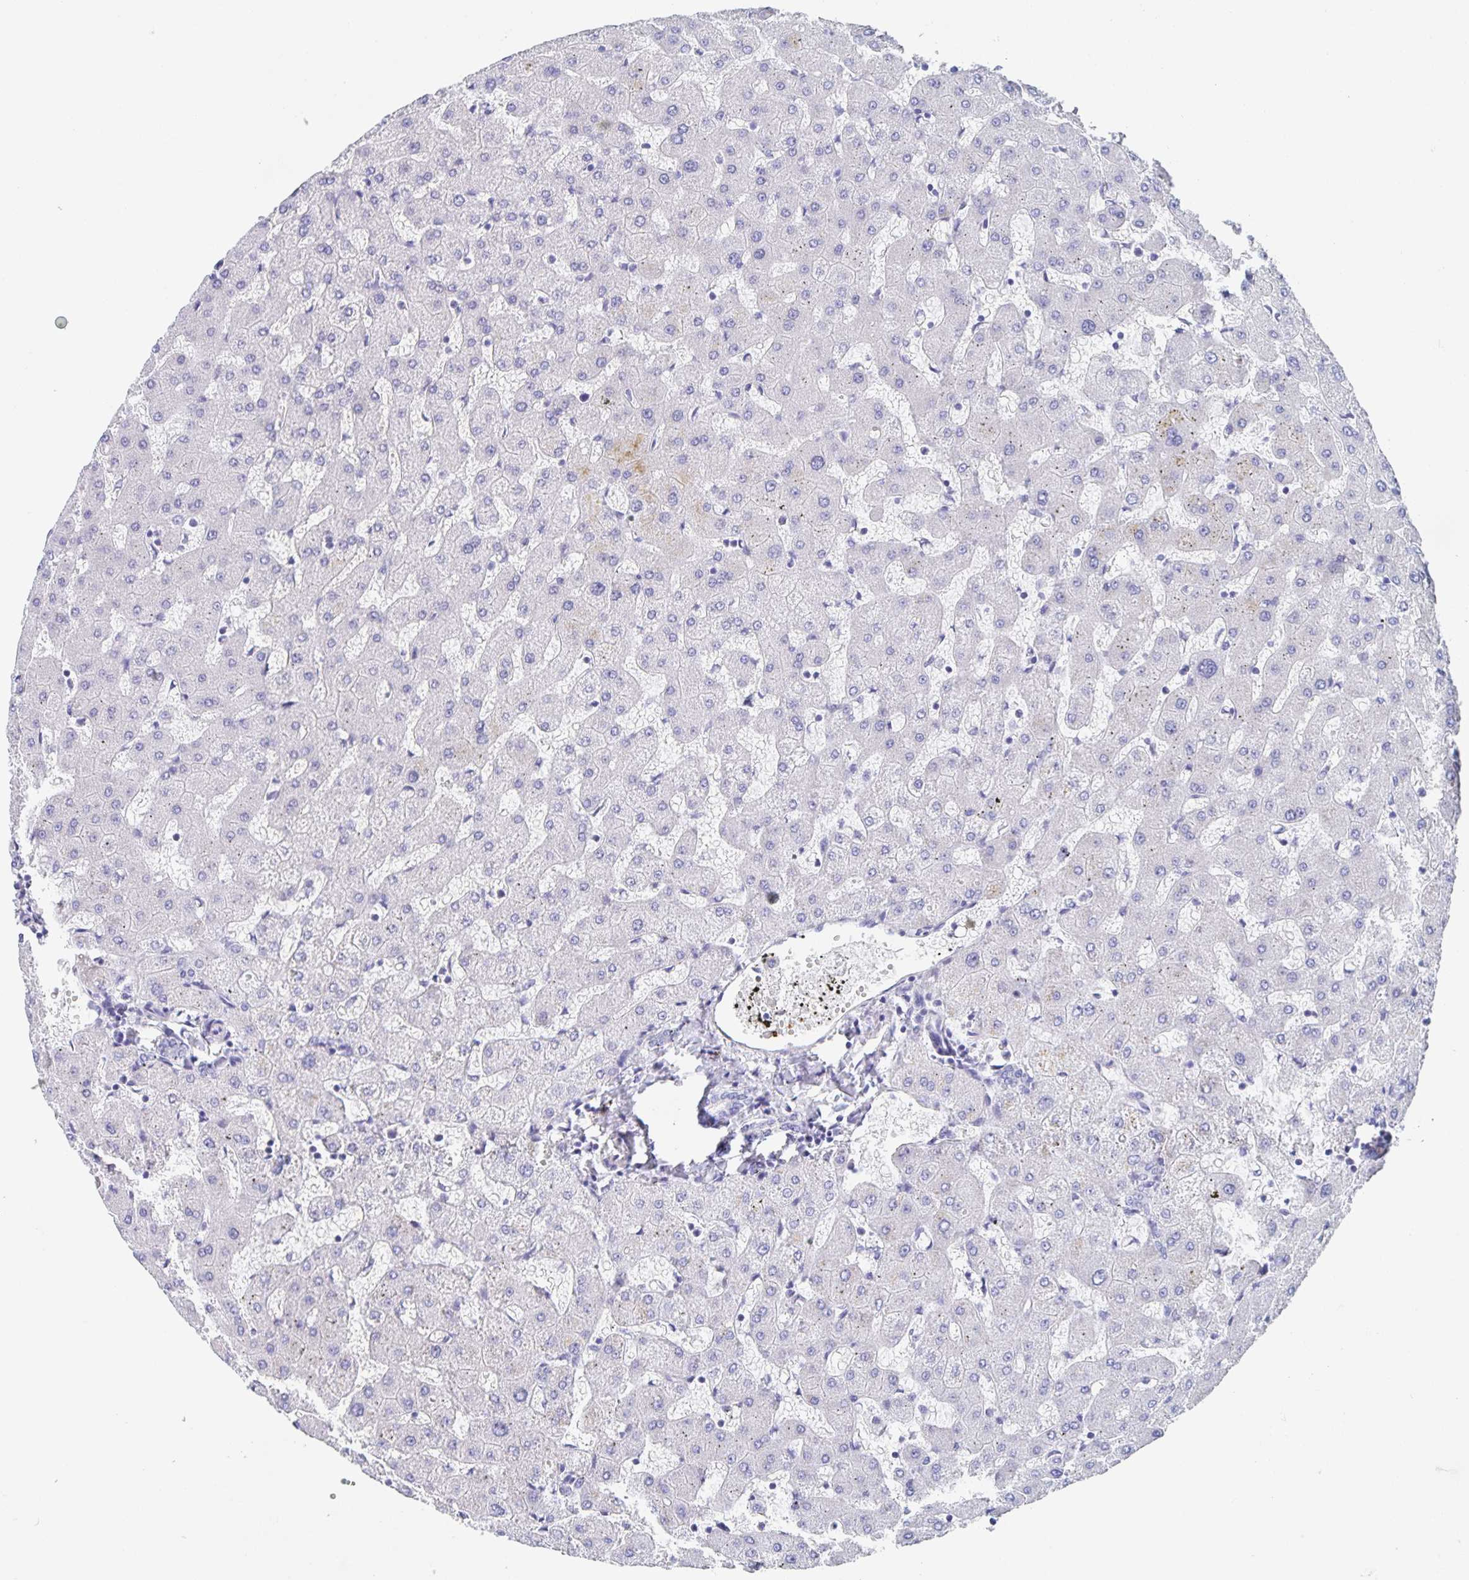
{"staining": {"intensity": "negative", "quantity": "none", "location": "none"}, "tissue": "liver", "cell_type": "Cholangiocytes", "image_type": "normal", "snomed": [{"axis": "morphology", "description": "Normal tissue, NOS"}, {"axis": "topography", "description": "Liver"}], "caption": "Immunohistochemistry (IHC) of benign liver demonstrates no staining in cholangiocytes. (Stains: DAB IHC with hematoxylin counter stain, Microscopy: brightfield microscopy at high magnification).", "gene": "DMBT1", "patient": {"sex": "female", "age": 63}}